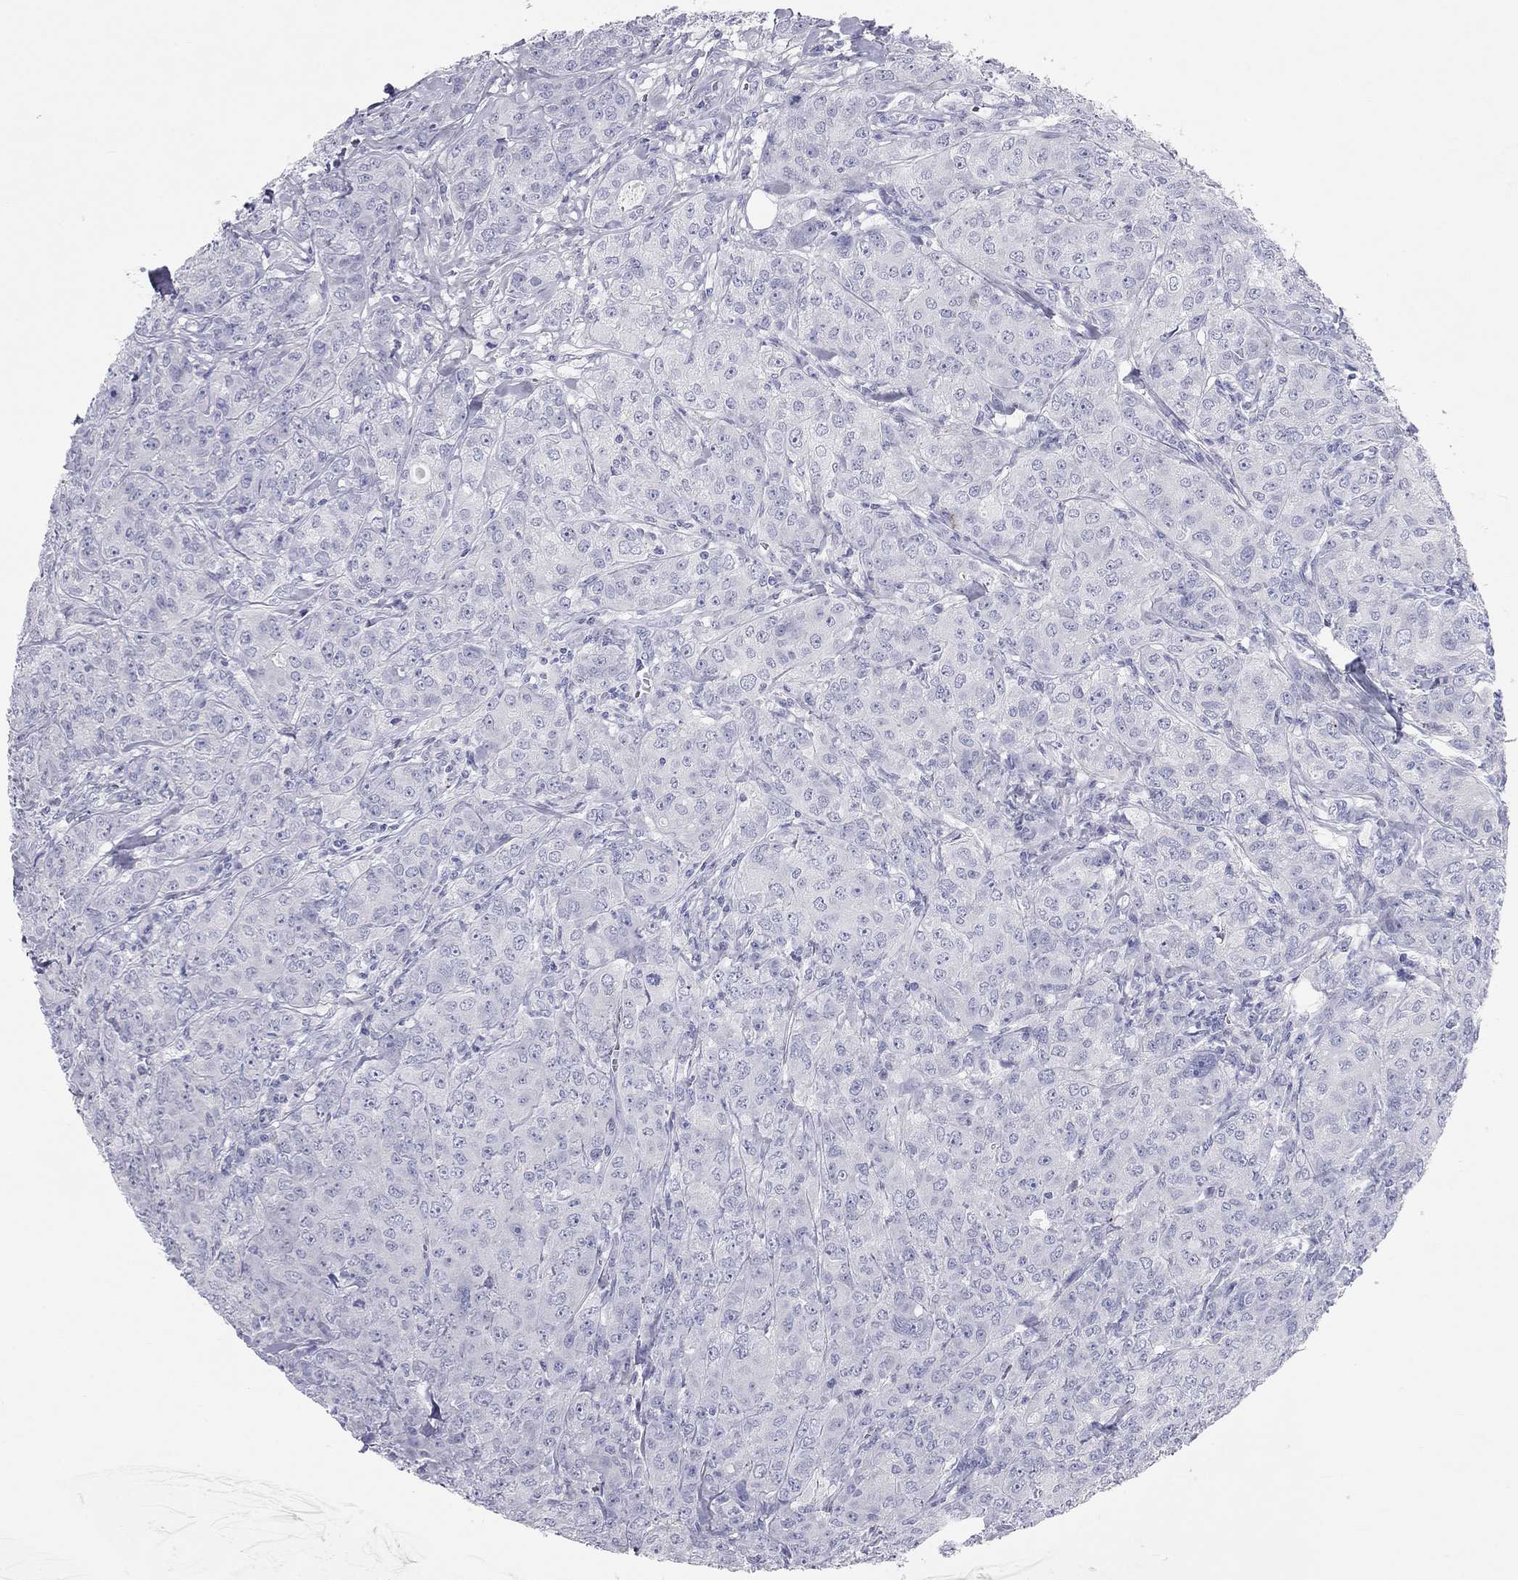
{"staining": {"intensity": "negative", "quantity": "none", "location": "none"}, "tissue": "breast cancer", "cell_type": "Tumor cells", "image_type": "cancer", "snomed": [{"axis": "morphology", "description": "Duct carcinoma"}, {"axis": "topography", "description": "Breast"}], "caption": "The immunohistochemistry (IHC) photomicrograph has no significant staining in tumor cells of breast cancer (infiltrating ductal carcinoma) tissue.", "gene": "PCDHGC5", "patient": {"sex": "female", "age": 43}}